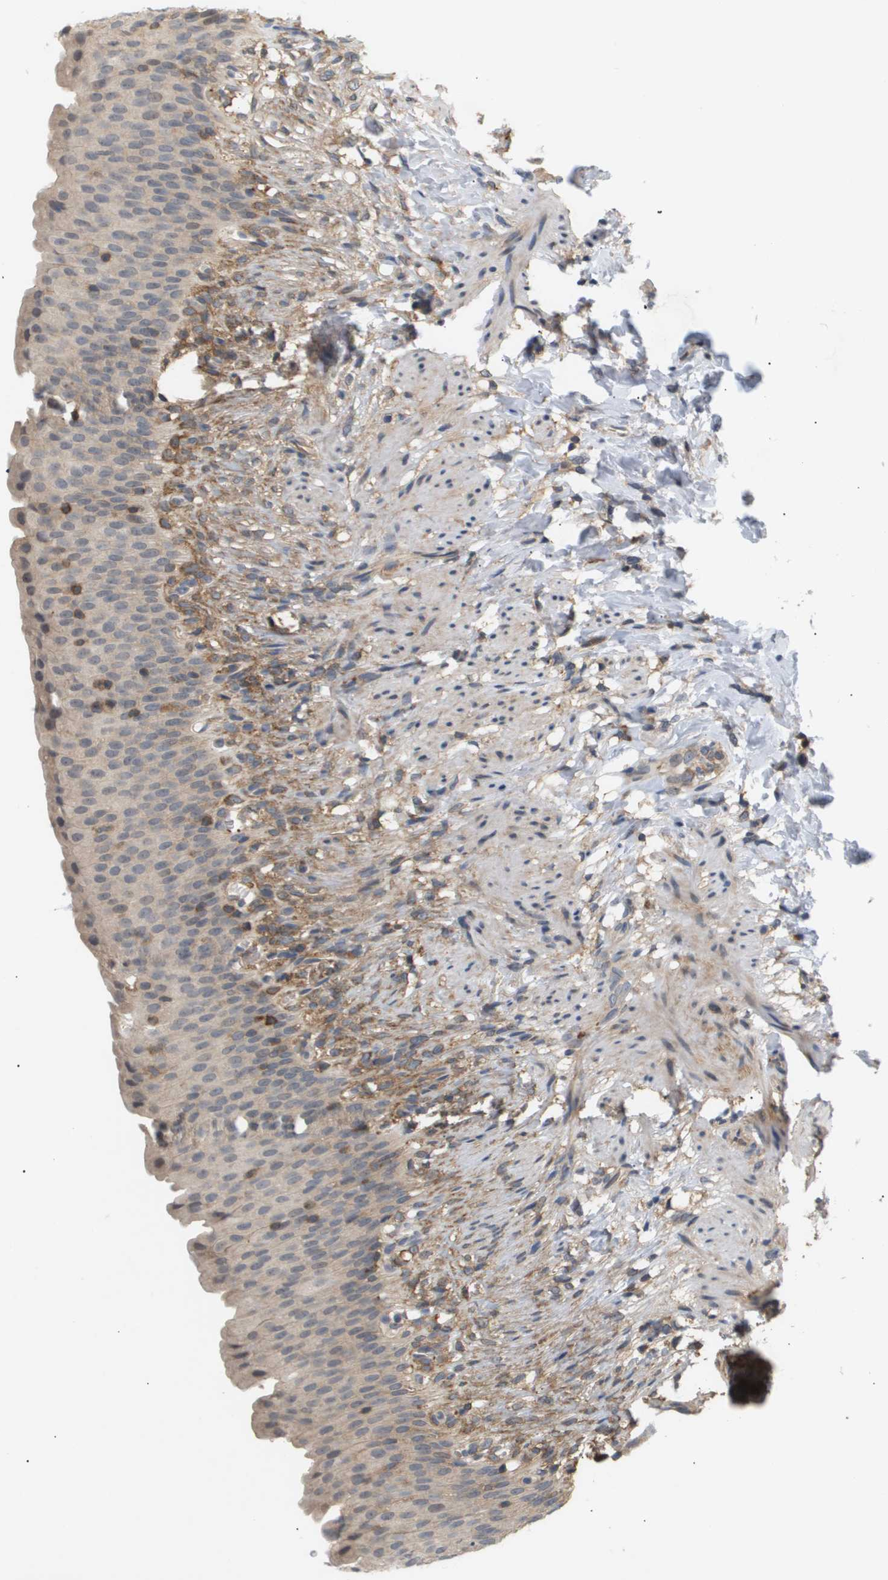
{"staining": {"intensity": "moderate", "quantity": "<25%", "location": "cytoplasmic/membranous"}, "tissue": "urinary bladder", "cell_type": "Urothelial cells", "image_type": "normal", "snomed": [{"axis": "morphology", "description": "Normal tissue, NOS"}, {"axis": "topography", "description": "Urinary bladder"}], "caption": "A high-resolution histopathology image shows IHC staining of normal urinary bladder, which shows moderate cytoplasmic/membranous positivity in approximately <25% of urothelial cells. (DAB IHC, brown staining for protein, blue staining for nuclei).", "gene": "CORO2B", "patient": {"sex": "female", "age": 79}}